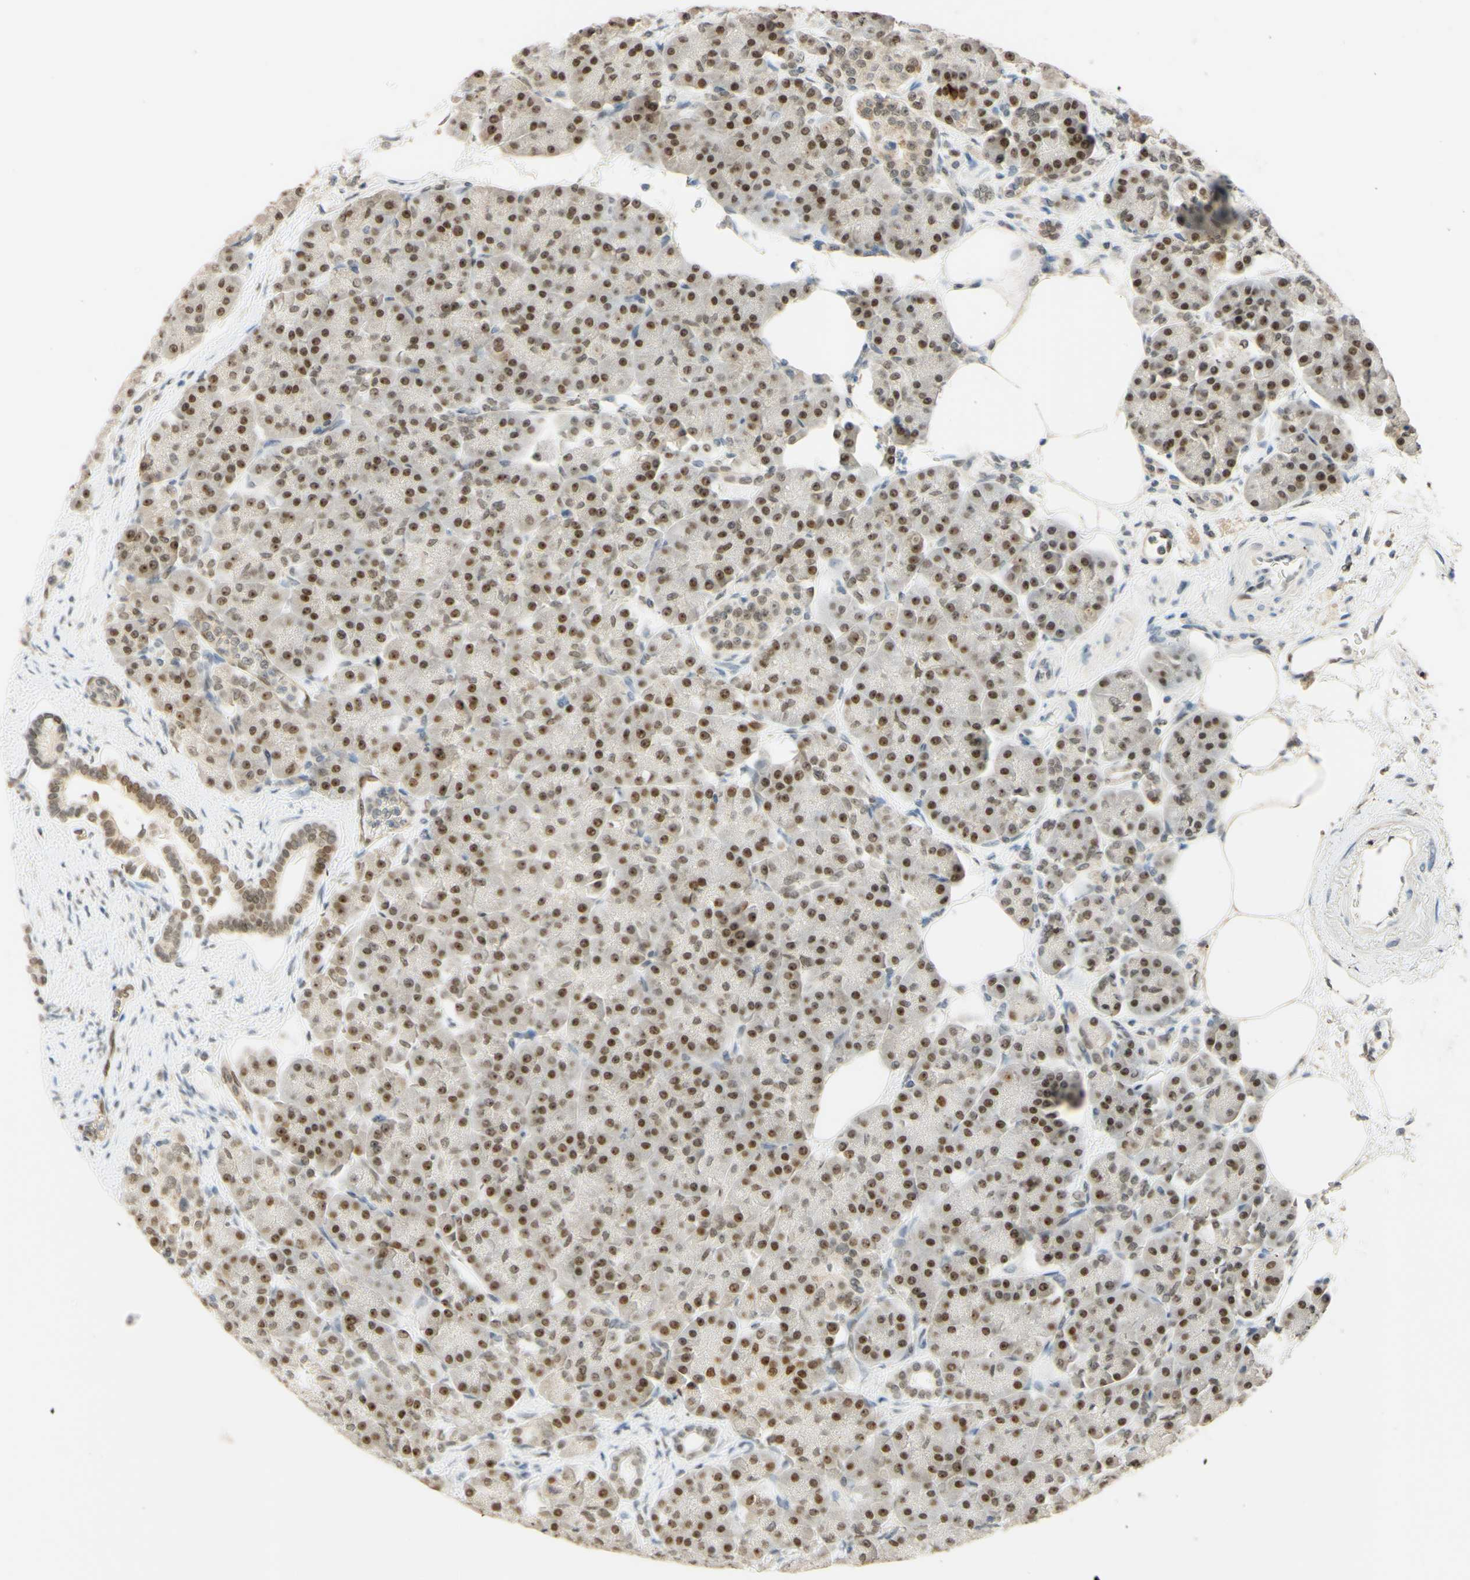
{"staining": {"intensity": "moderate", "quantity": ">75%", "location": "nuclear"}, "tissue": "pancreas", "cell_type": "Exocrine glandular cells", "image_type": "normal", "snomed": [{"axis": "morphology", "description": "Normal tissue, NOS"}, {"axis": "topography", "description": "Pancreas"}], "caption": "Protein staining of unremarkable pancreas exhibits moderate nuclear positivity in approximately >75% of exocrine glandular cells. The protein is stained brown, and the nuclei are stained in blue (DAB IHC with brightfield microscopy, high magnification).", "gene": "POLB", "patient": {"sex": "female", "age": 70}}